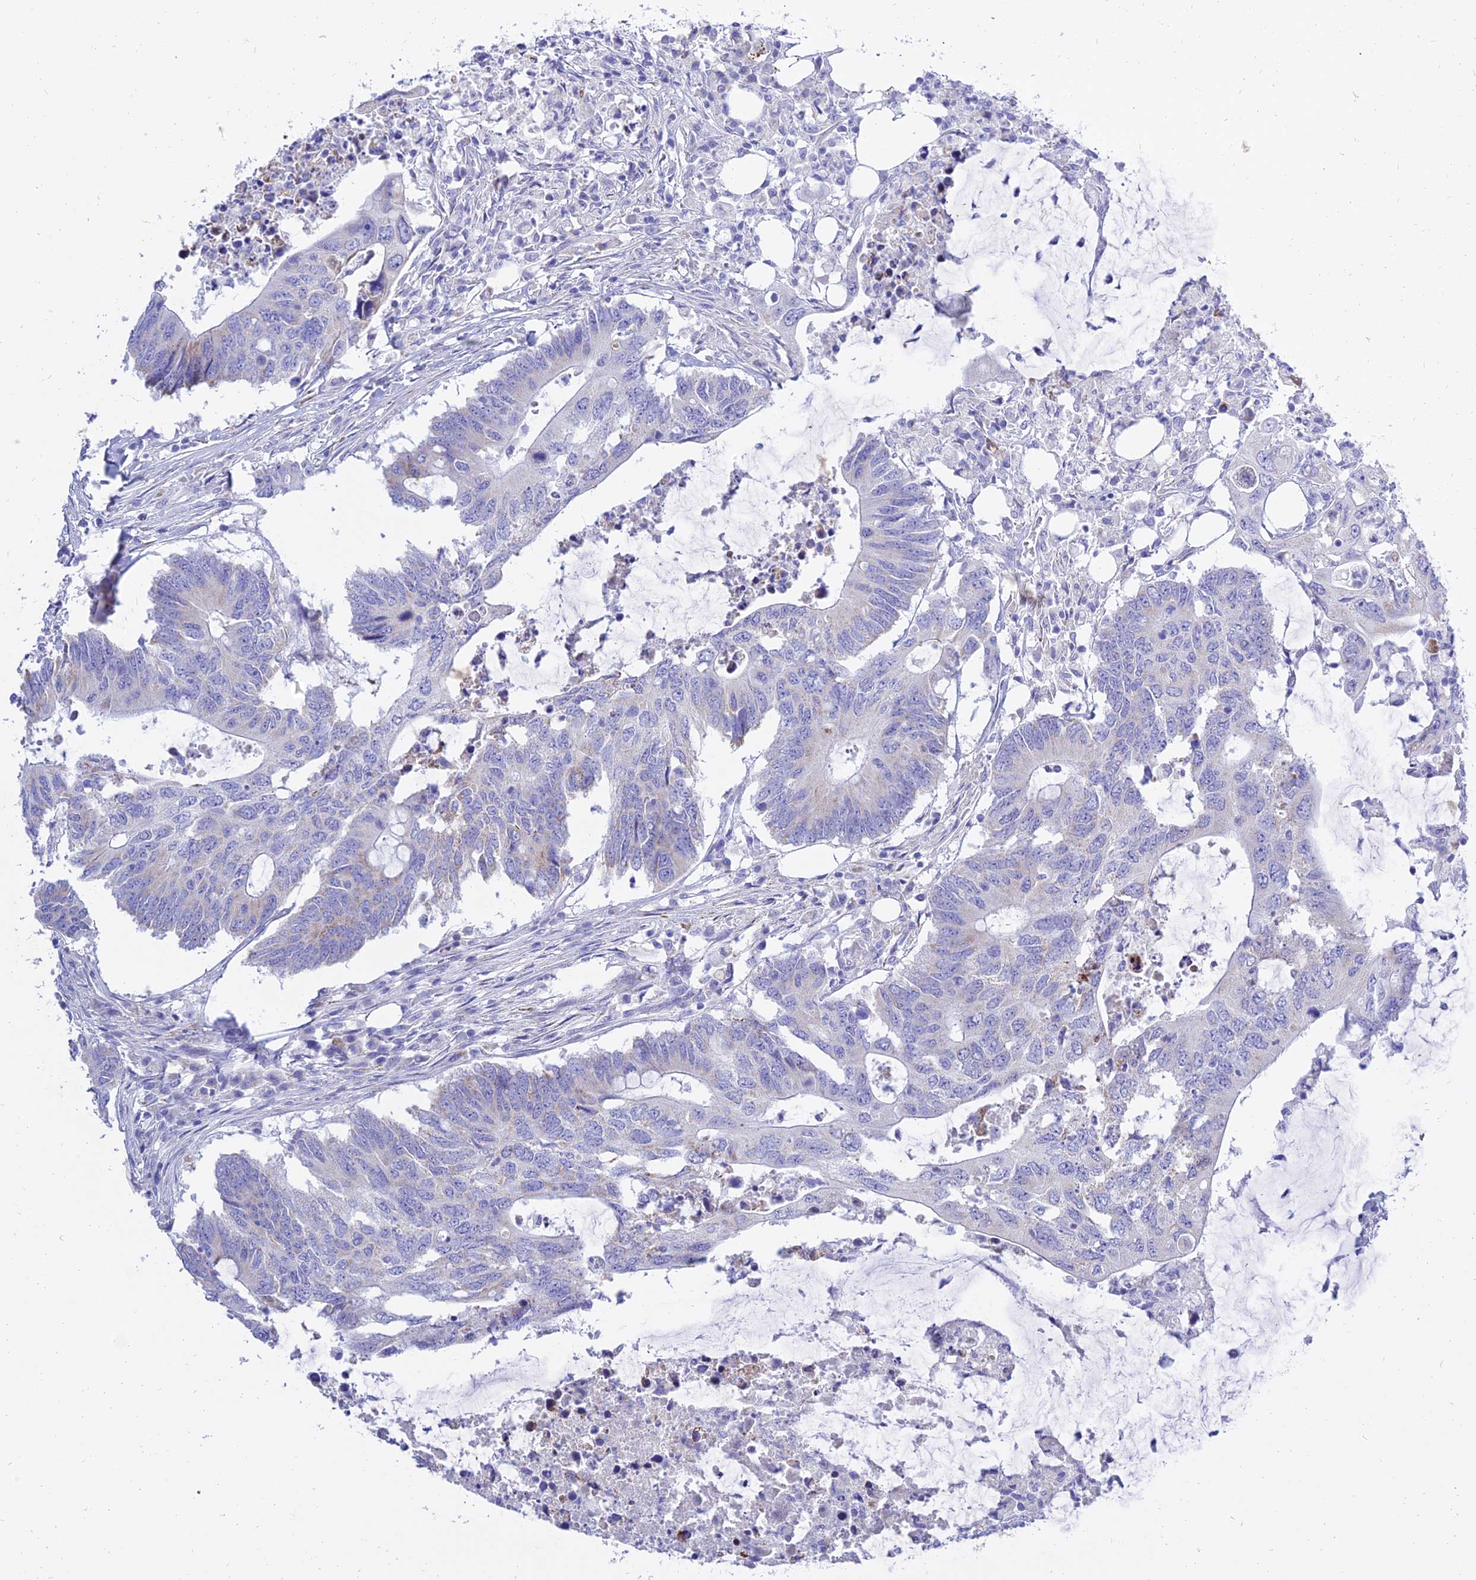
{"staining": {"intensity": "weak", "quantity": "<25%", "location": "cytoplasmic/membranous"}, "tissue": "colorectal cancer", "cell_type": "Tumor cells", "image_type": "cancer", "snomed": [{"axis": "morphology", "description": "Adenocarcinoma, NOS"}, {"axis": "topography", "description": "Colon"}], "caption": "This micrograph is of colorectal cancer stained with immunohistochemistry (IHC) to label a protein in brown with the nuclei are counter-stained blue. There is no staining in tumor cells. (DAB immunohistochemistry visualized using brightfield microscopy, high magnification).", "gene": "PKN3", "patient": {"sex": "male", "age": 71}}